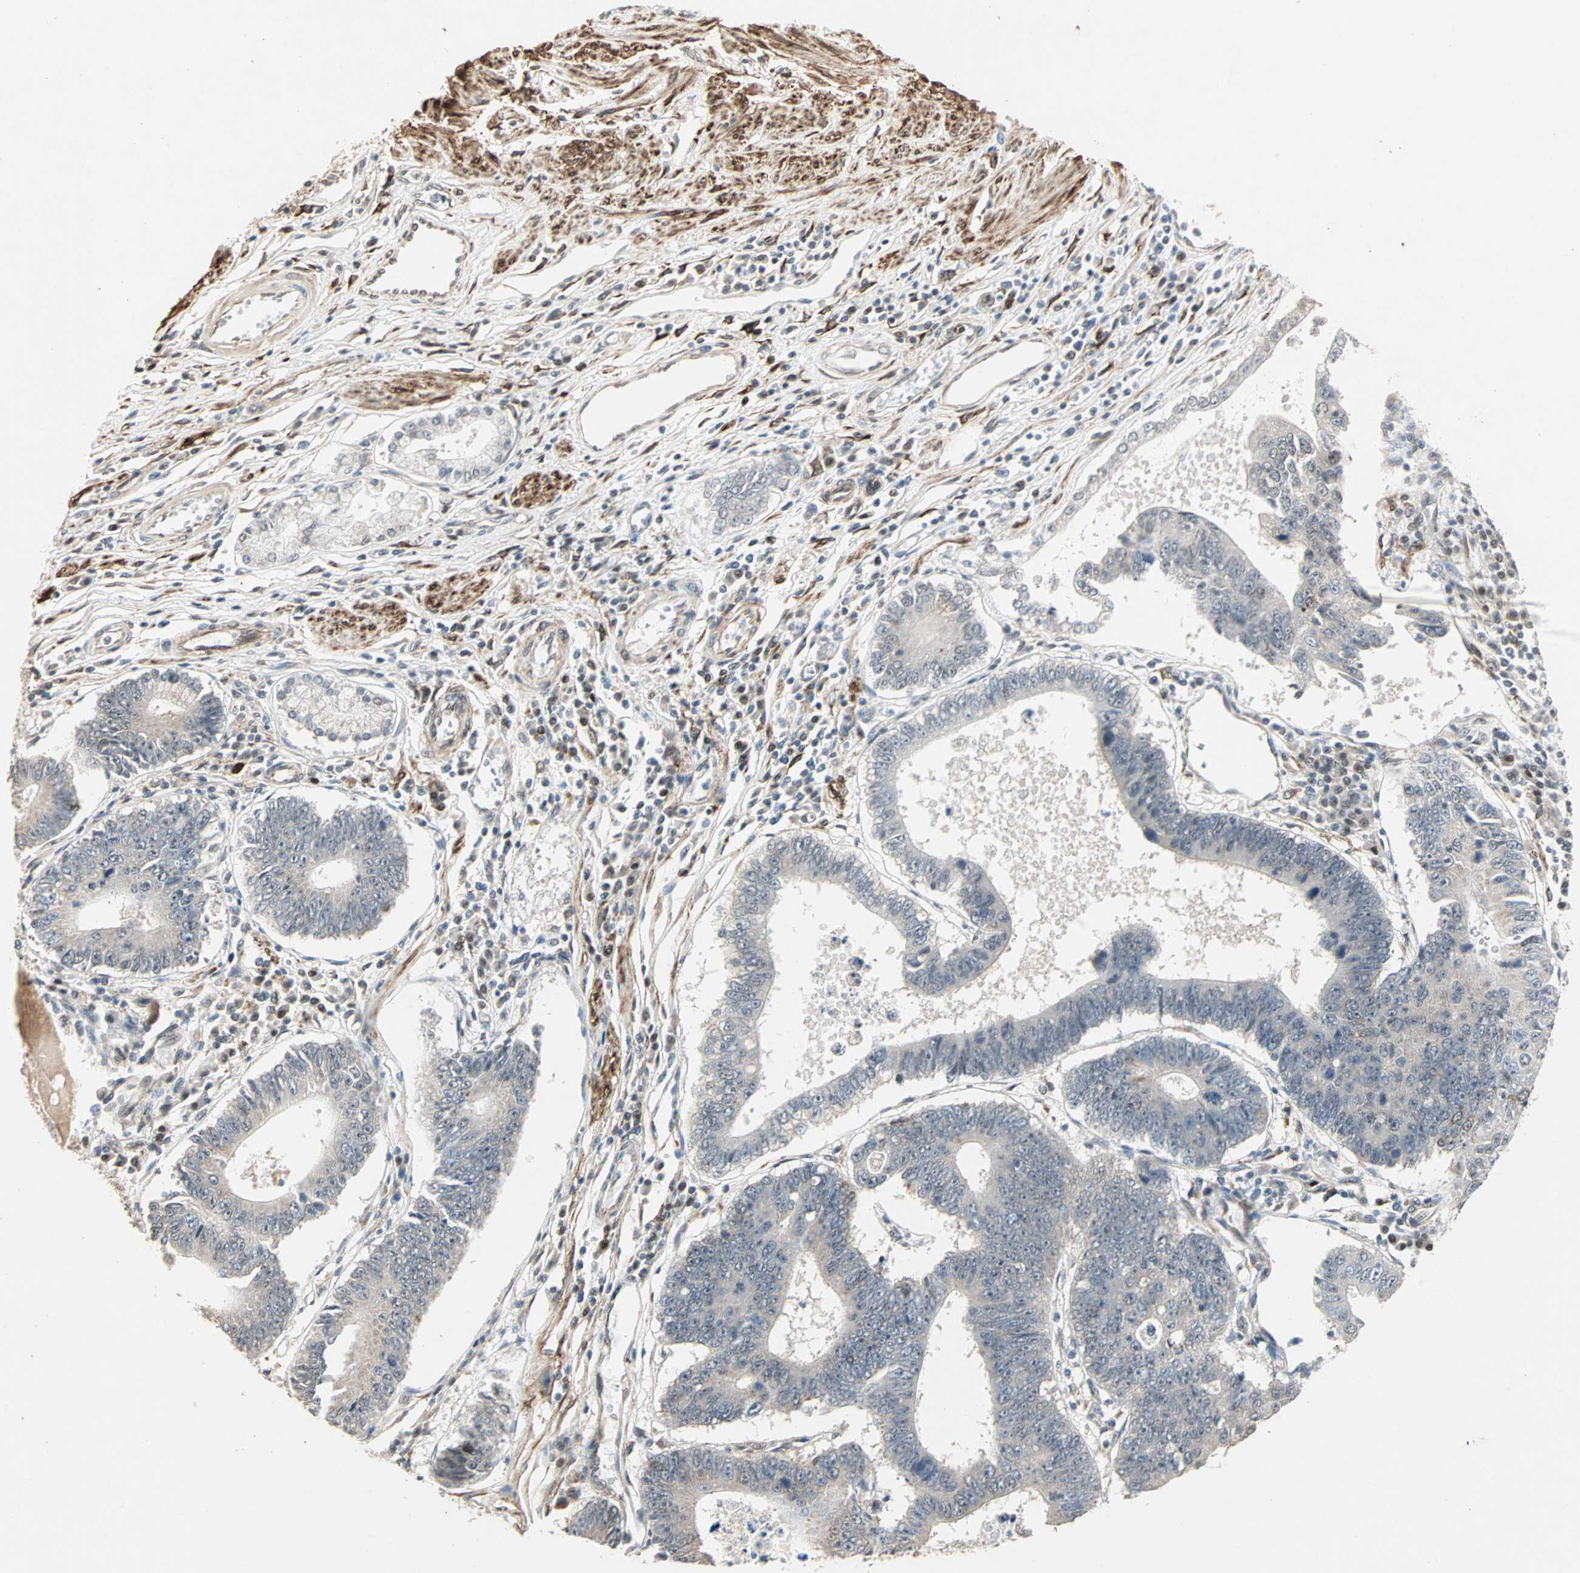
{"staining": {"intensity": "negative", "quantity": "none", "location": "none"}, "tissue": "stomach cancer", "cell_type": "Tumor cells", "image_type": "cancer", "snomed": [{"axis": "morphology", "description": "Adenocarcinoma, NOS"}, {"axis": "topography", "description": "Stomach"}], "caption": "Tumor cells are negative for brown protein staining in stomach adenocarcinoma.", "gene": "TRPV4", "patient": {"sex": "male", "age": 59}}